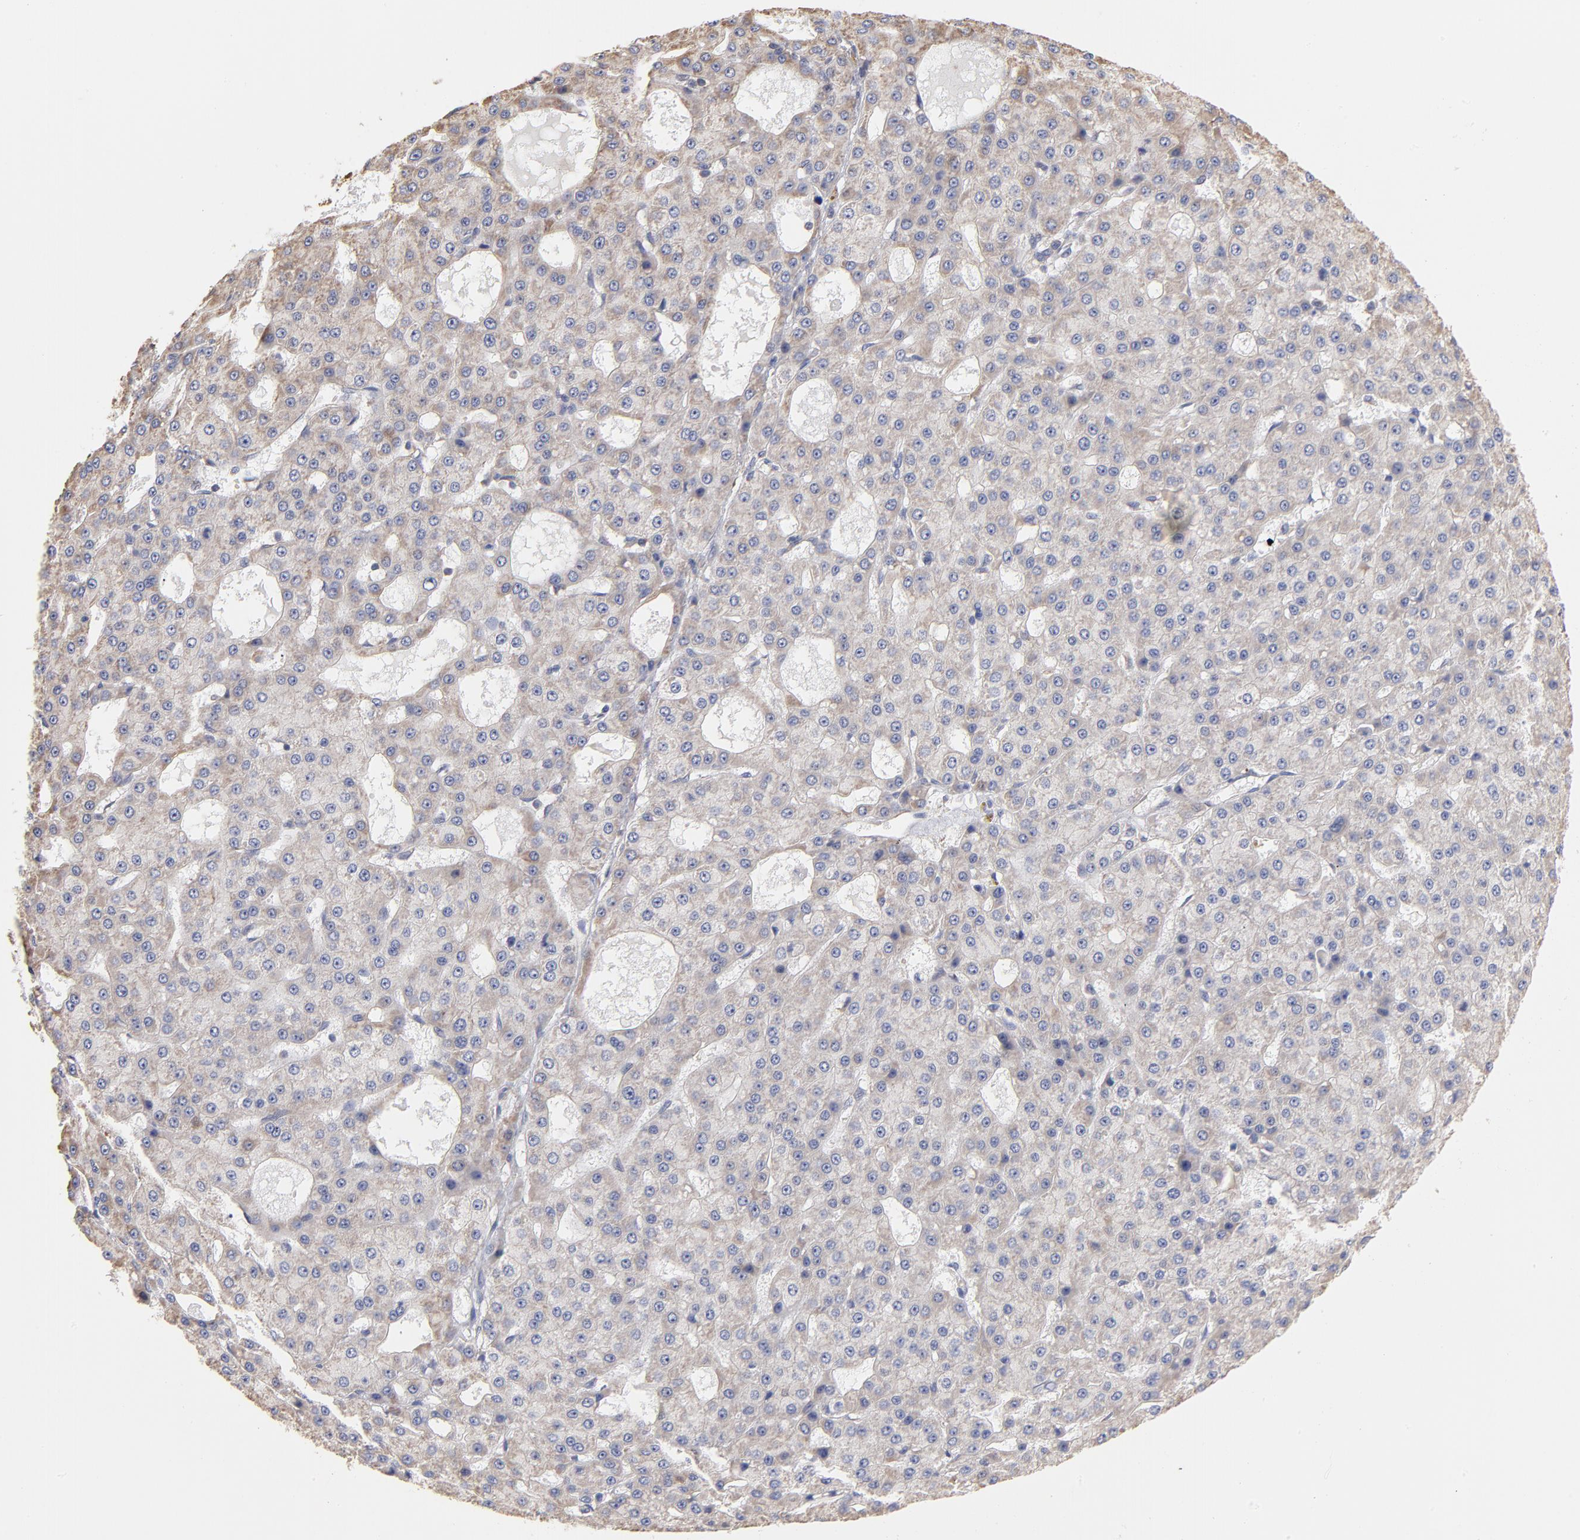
{"staining": {"intensity": "negative", "quantity": "none", "location": "none"}, "tissue": "liver cancer", "cell_type": "Tumor cells", "image_type": "cancer", "snomed": [{"axis": "morphology", "description": "Carcinoma, Hepatocellular, NOS"}, {"axis": "topography", "description": "Liver"}], "caption": "DAB (3,3'-diaminobenzidine) immunohistochemical staining of liver hepatocellular carcinoma reveals no significant expression in tumor cells.", "gene": "RPL9", "patient": {"sex": "male", "age": 47}}